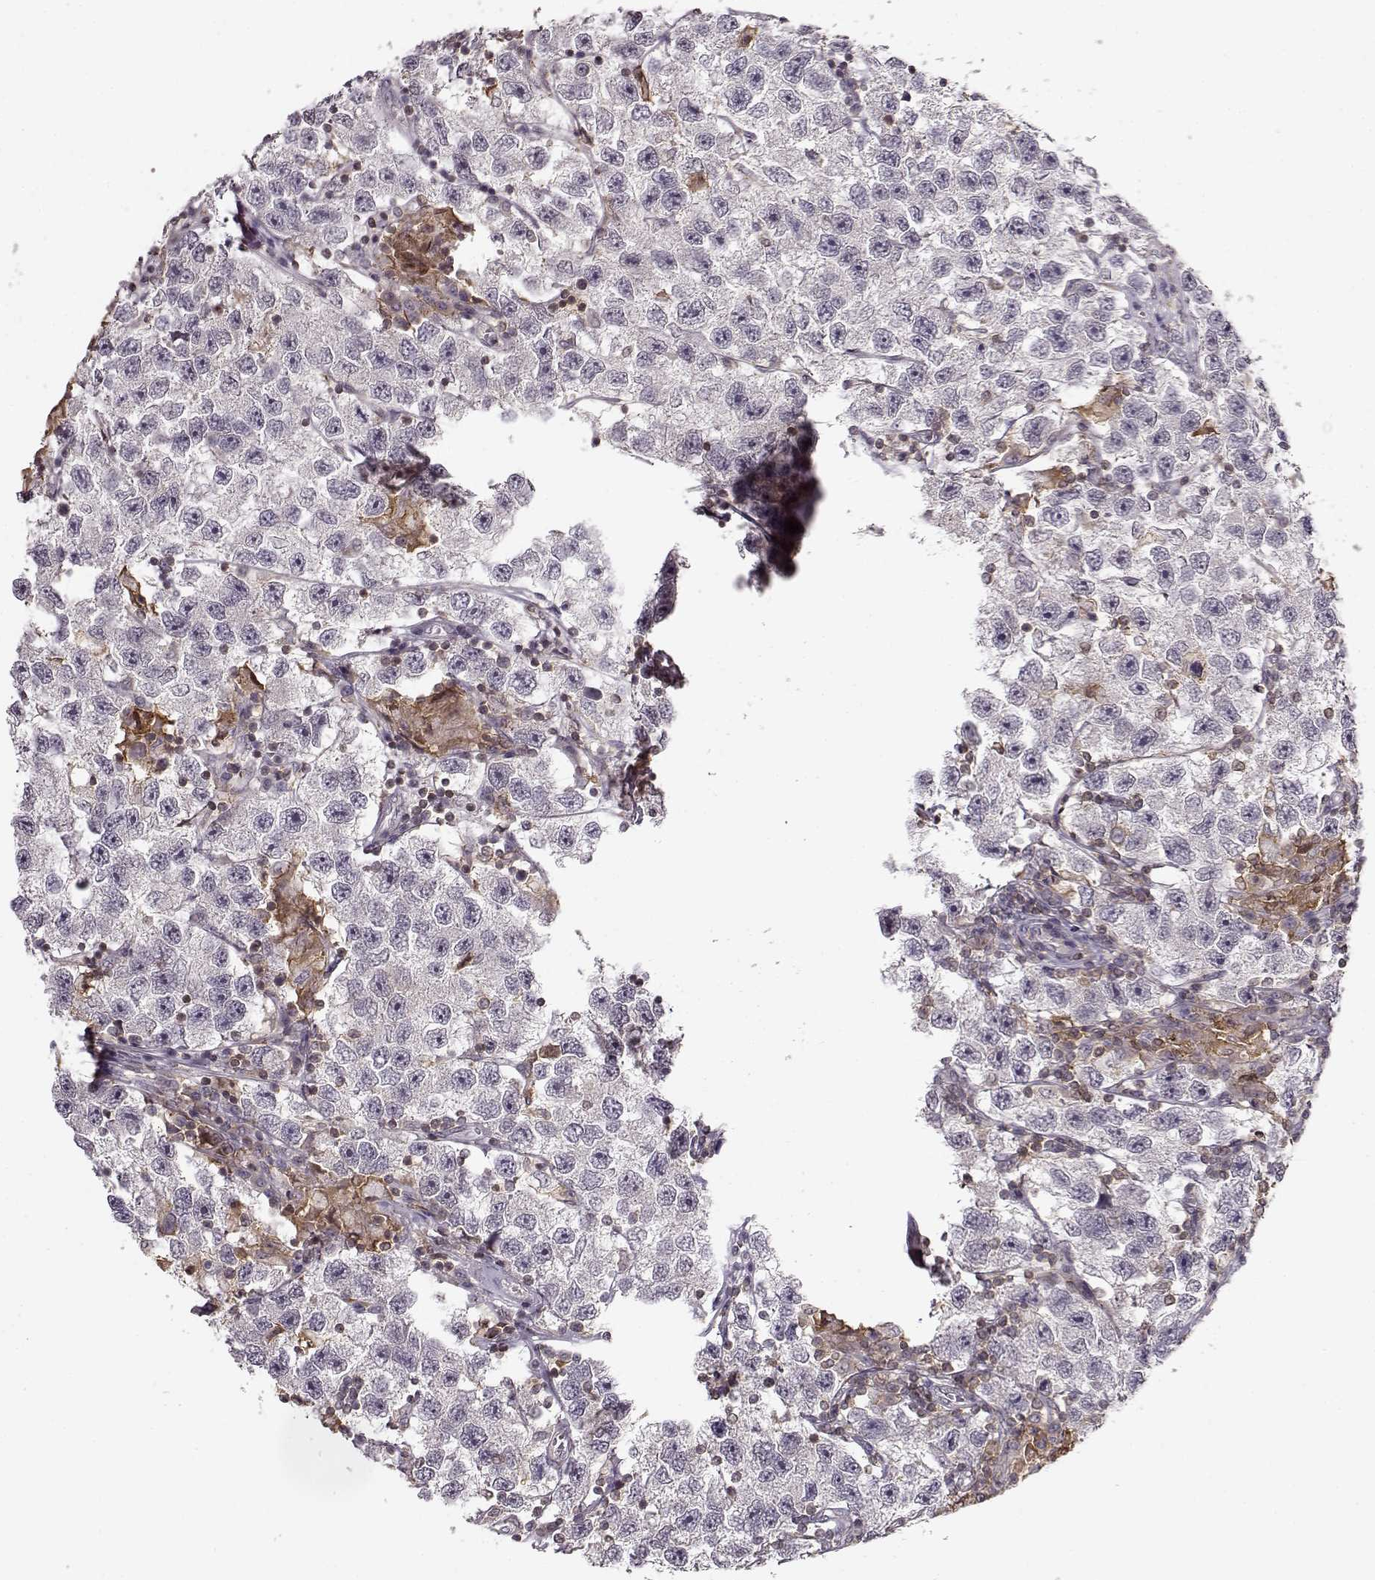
{"staining": {"intensity": "negative", "quantity": "none", "location": "none"}, "tissue": "testis cancer", "cell_type": "Tumor cells", "image_type": "cancer", "snomed": [{"axis": "morphology", "description": "Seminoma, NOS"}, {"axis": "topography", "description": "Testis"}], "caption": "Testis seminoma was stained to show a protein in brown. There is no significant positivity in tumor cells. (DAB (3,3'-diaminobenzidine) IHC, high magnification).", "gene": "MFSD1", "patient": {"sex": "male", "age": 26}}